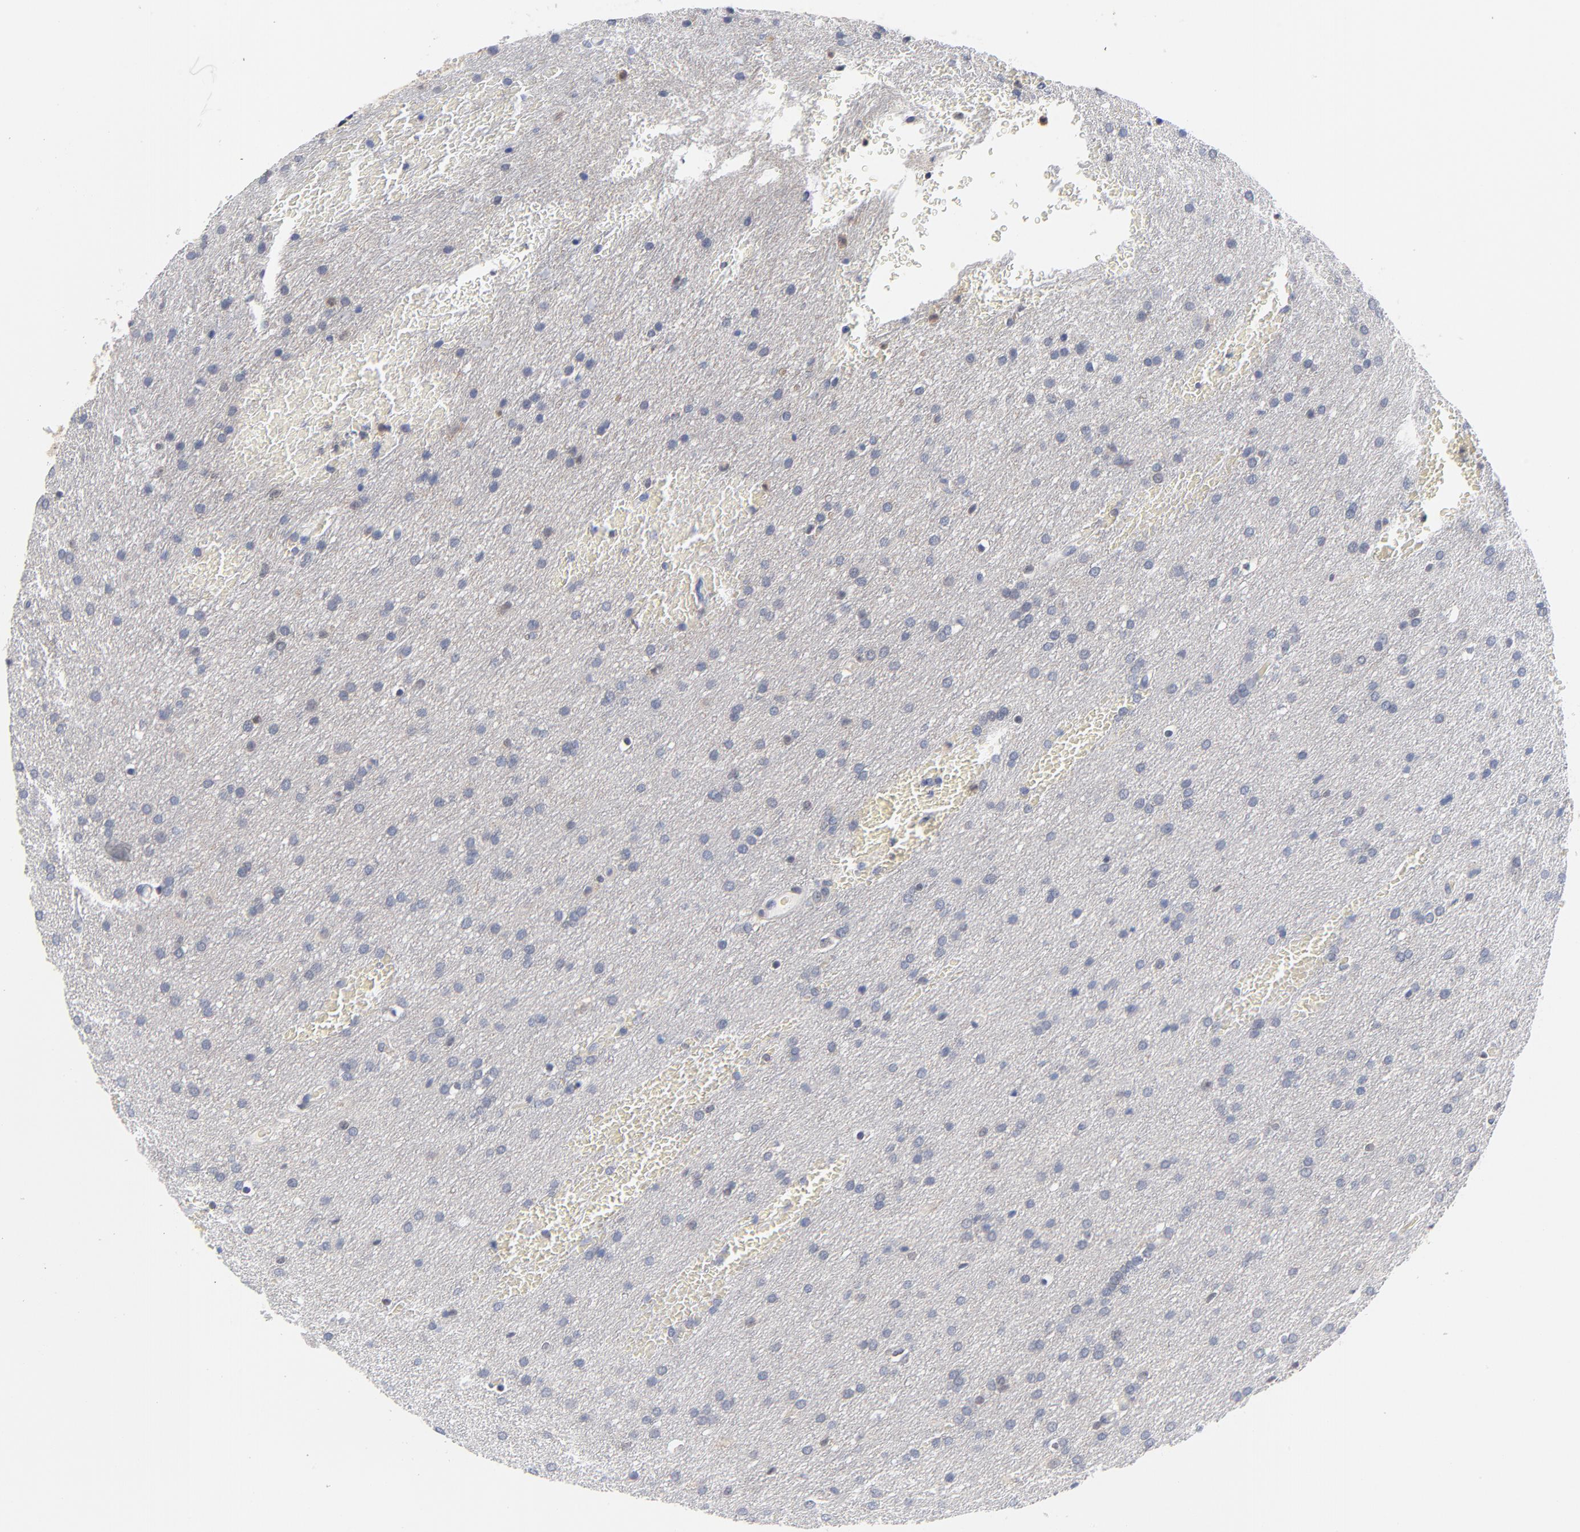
{"staining": {"intensity": "weak", "quantity": "<25%", "location": "cytoplasmic/membranous"}, "tissue": "glioma", "cell_type": "Tumor cells", "image_type": "cancer", "snomed": [{"axis": "morphology", "description": "Glioma, malignant, Low grade"}, {"axis": "topography", "description": "Brain"}], "caption": "IHC of human glioma shows no staining in tumor cells.", "gene": "CAB39L", "patient": {"sex": "female", "age": 32}}